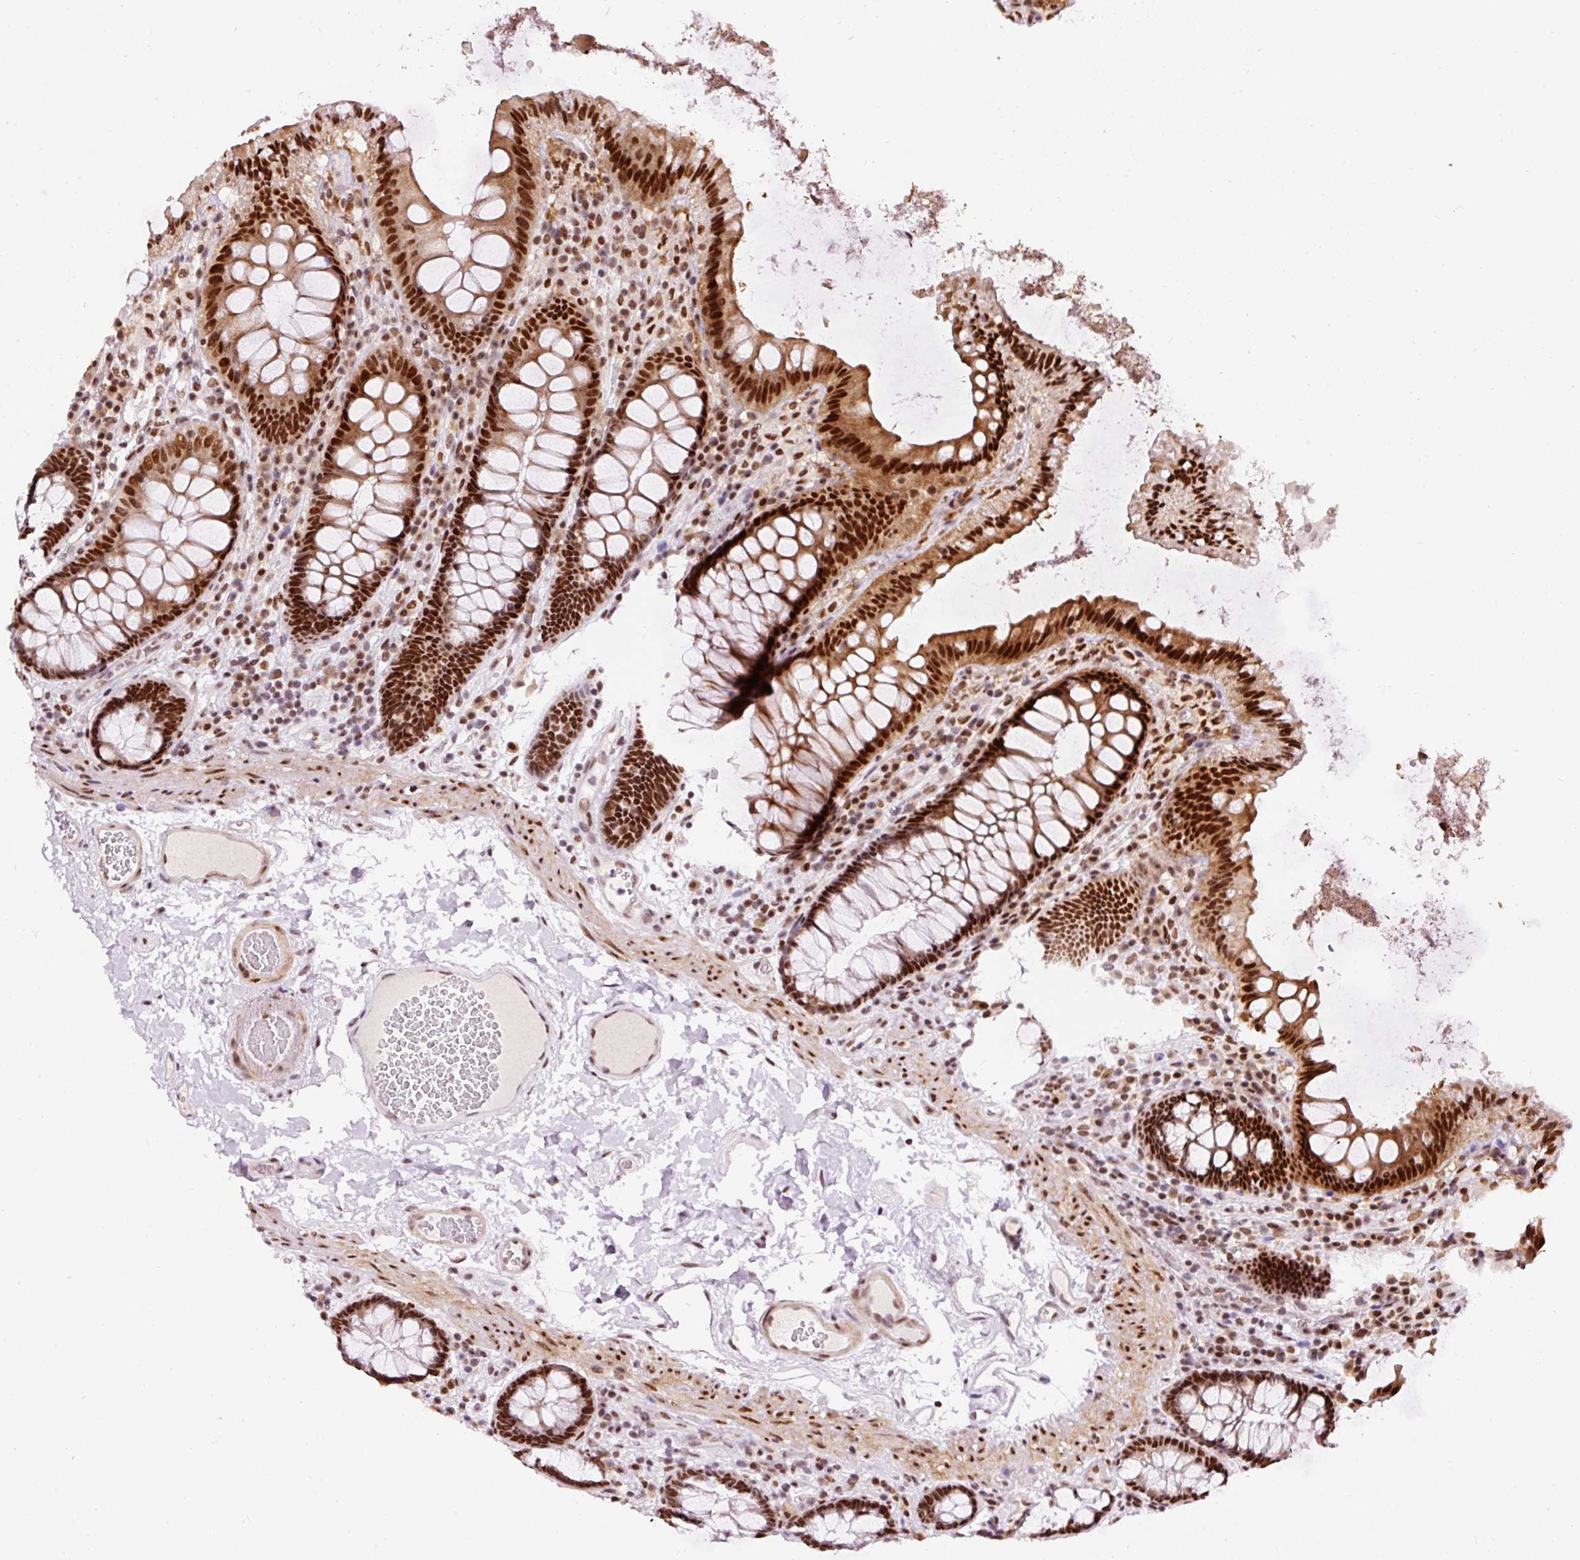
{"staining": {"intensity": "moderate", "quantity": ">75%", "location": "nuclear"}, "tissue": "colon", "cell_type": "Endothelial cells", "image_type": "normal", "snomed": [{"axis": "morphology", "description": "Normal tissue, NOS"}, {"axis": "topography", "description": "Colon"}], "caption": "Brown immunohistochemical staining in unremarkable human colon shows moderate nuclear staining in approximately >75% of endothelial cells.", "gene": "HNRNPC", "patient": {"sex": "male", "age": 84}}